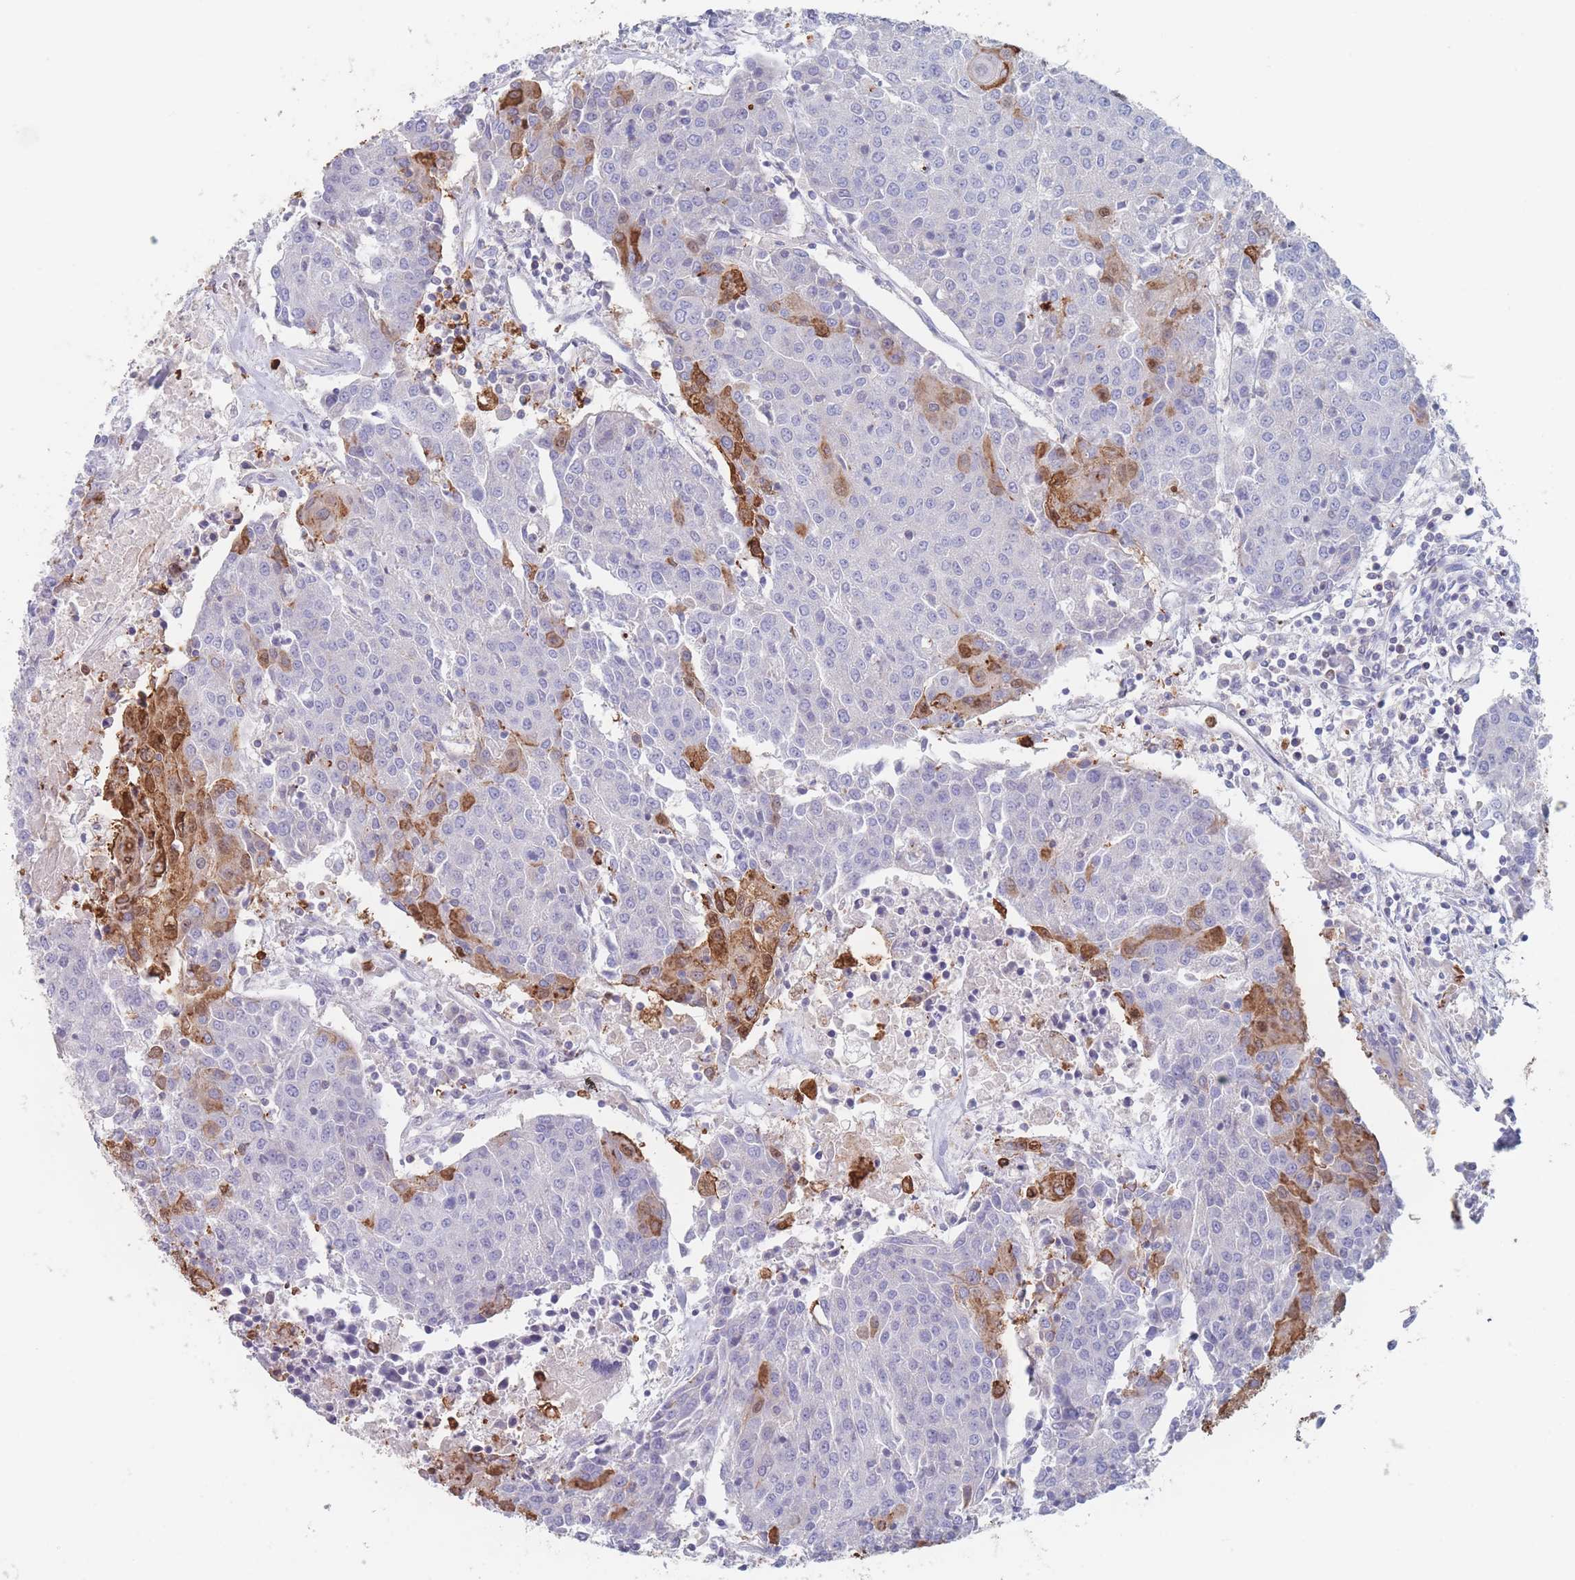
{"staining": {"intensity": "moderate", "quantity": "<25%", "location": "cytoplasmic/membranous"}, "tissue": "urothelial cancer", "cell_type": "Tumor cells", "image_type": "cancer", "snomed": [{"axis": "morphology", "description": "Urothelial carcinoma, High grade"}, {"axis": "topography", "description": "Urinary bladder"}], "caption": "Protein analysis of urothelial carcinoma (high-grade) tissue exhibits moderate cytoplasmic/membranous positivity in approximately <25% of tumor cells.", "gene": "ATP1A3", "patient": {"sex": "female", "age": 85}}